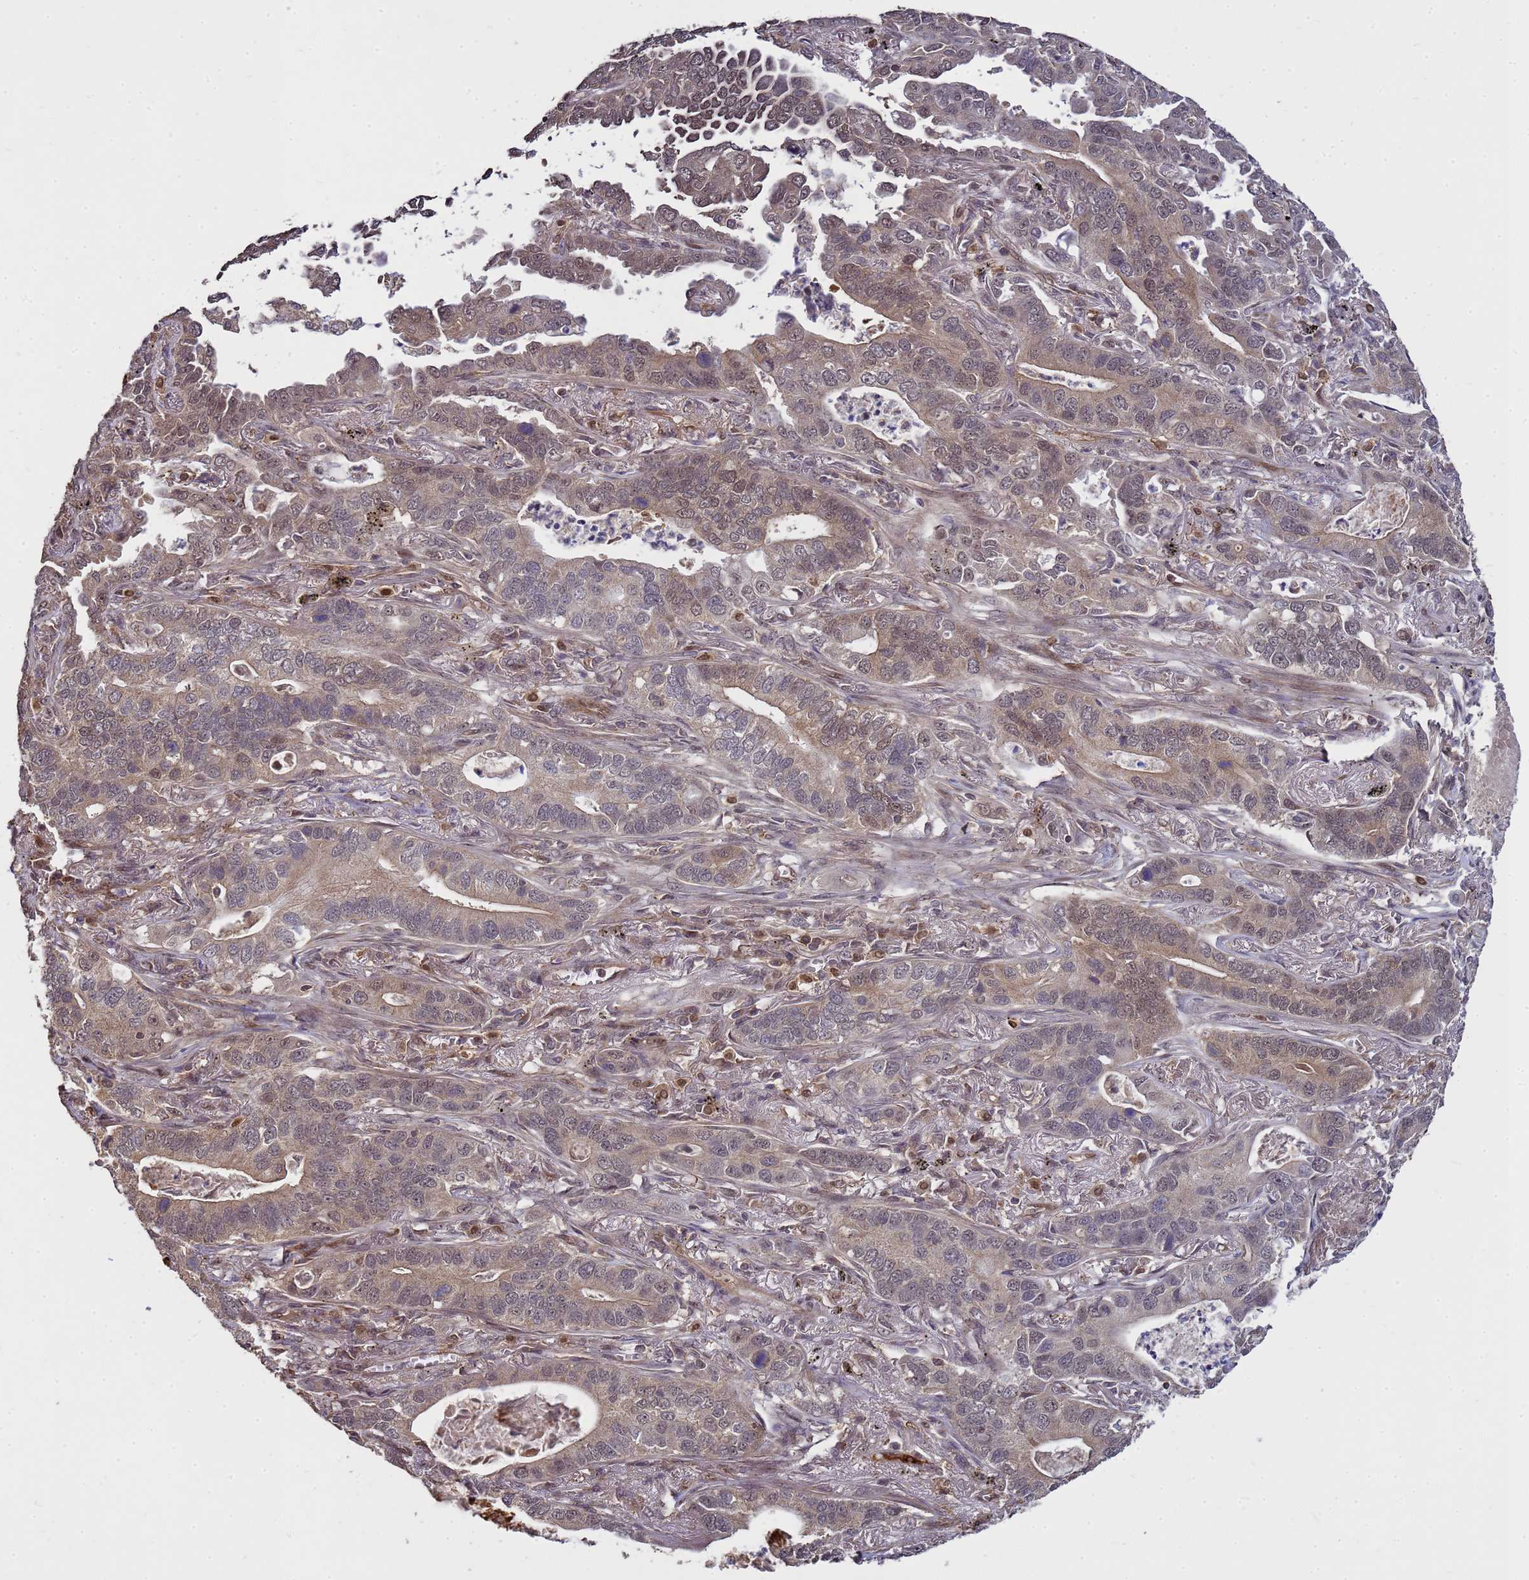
{"staining": {"intensity": "weak", "quantity": "25%-75%", "location": "cytoplasmic/membranous,nuclear"}, "tissue": "lung cancer", "cell_type": "Tumor cells", "image_type": "cancer", "snomed": [{"axis": "morphology", "description": "Adenocarcinoma, NOS"}, {"axis": "topography", "description": "Lung"}], "caption": "A high-resolution image shows immunohistochemistry (IHC) staining of lung adenocarcinoma, which displays weak cytoplasmic/membranous and nuclear expression in approximately 25%-75% of tumor cells. (IHC, brightfield microscopy, high magnification).", "gene": "CRBN", "patient": {"sex": "male", "age": 67}}